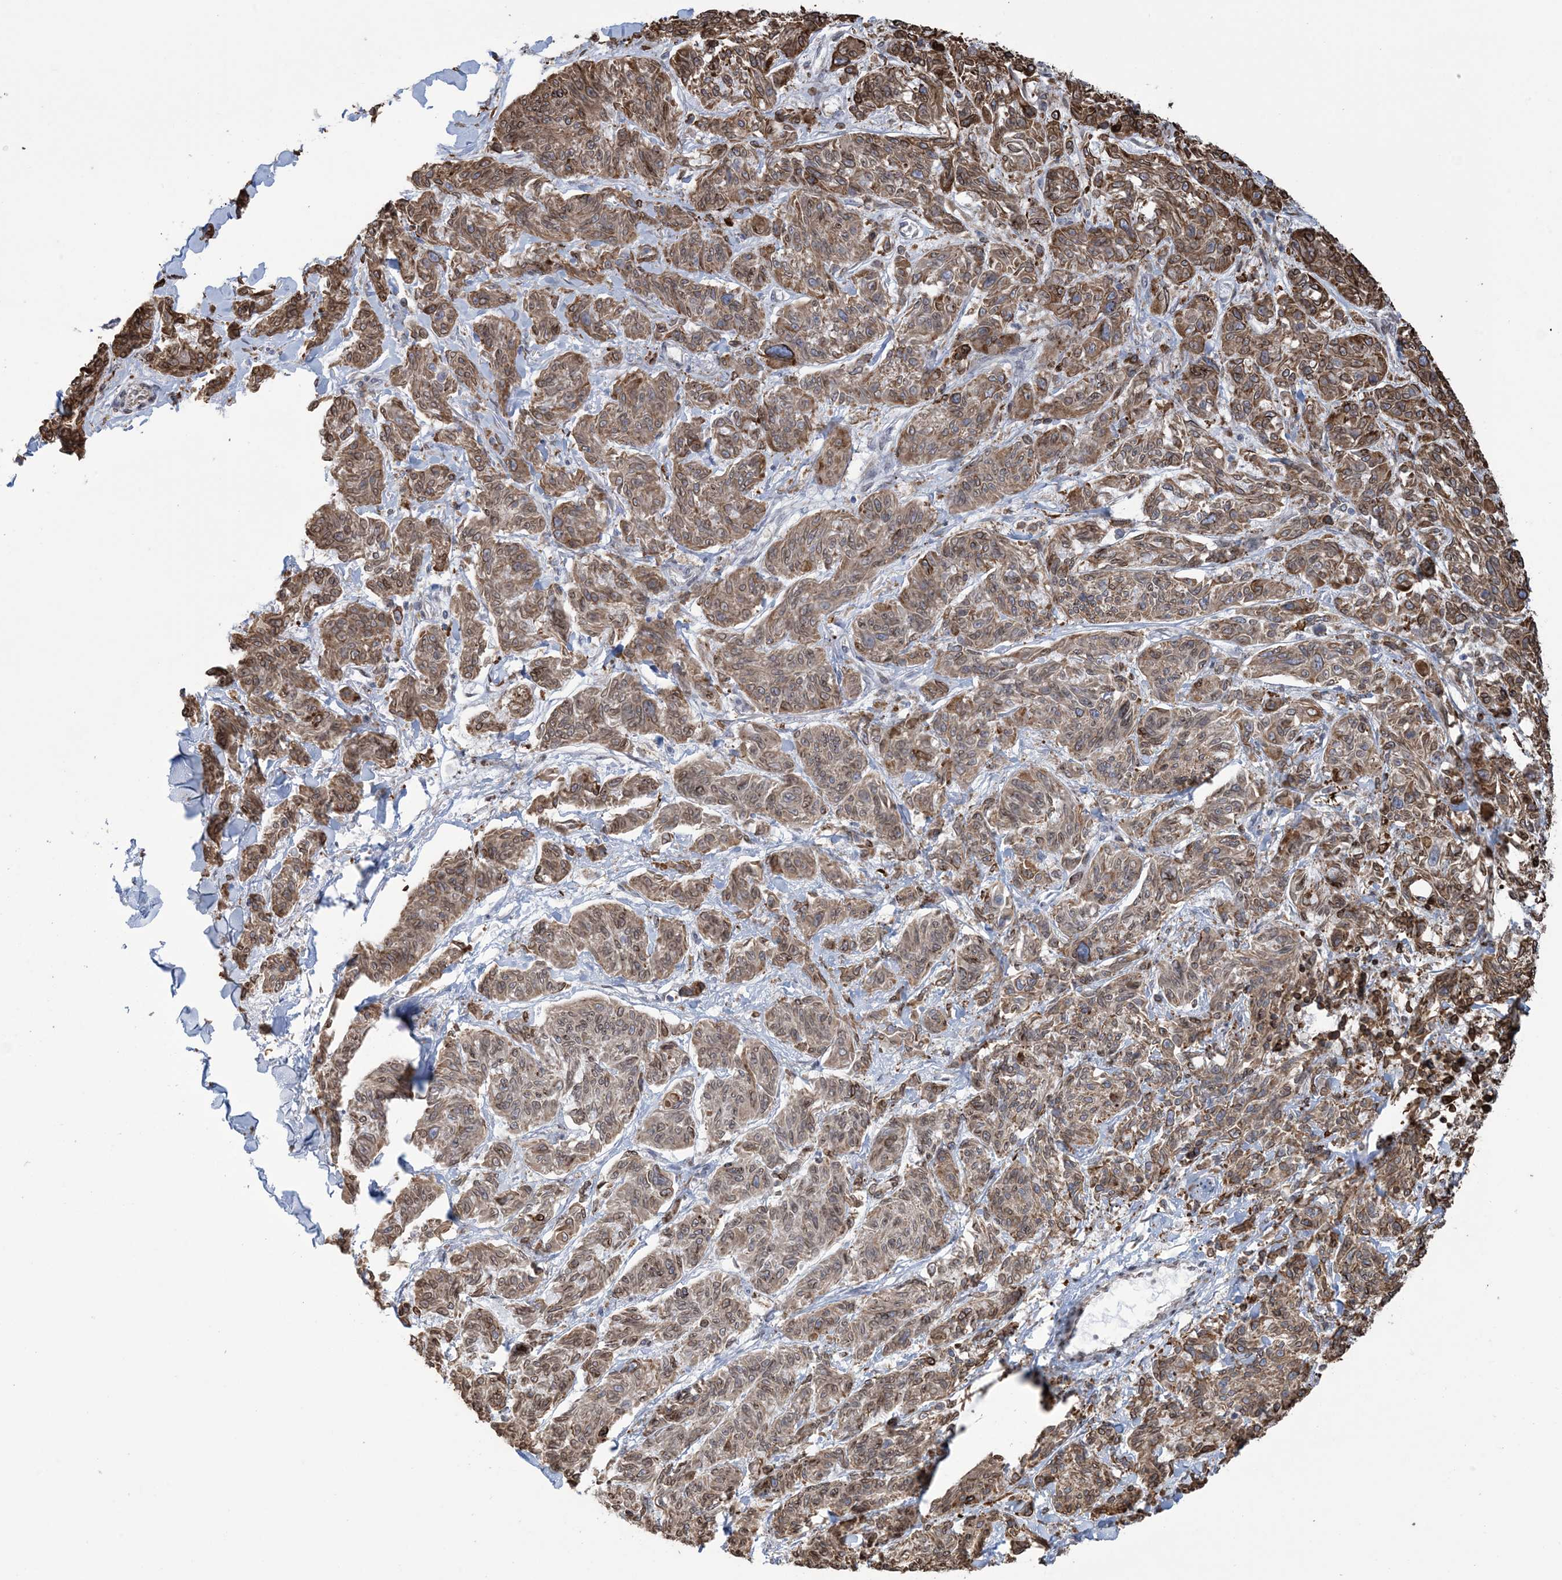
{"staining": {"intensity": "strong", "quantity": ">75%", "location": "cytoplasmic/membranous"}, "tissue": "melanoma", "cell_type": "Tumor cells", "image_type": "cancer", "snomed": [{"axis": "morphology", "description": "Malignant melanoma, NOS"}, {"axis": "topography", "description": "Skin"}], "caption": "Melanoma tissue demonstrates strong cytoplasmic/membranous positivity in about >75% of tumor cells", "gene": "SHANK1", "patient": {"sex": "male", "age": 53}}